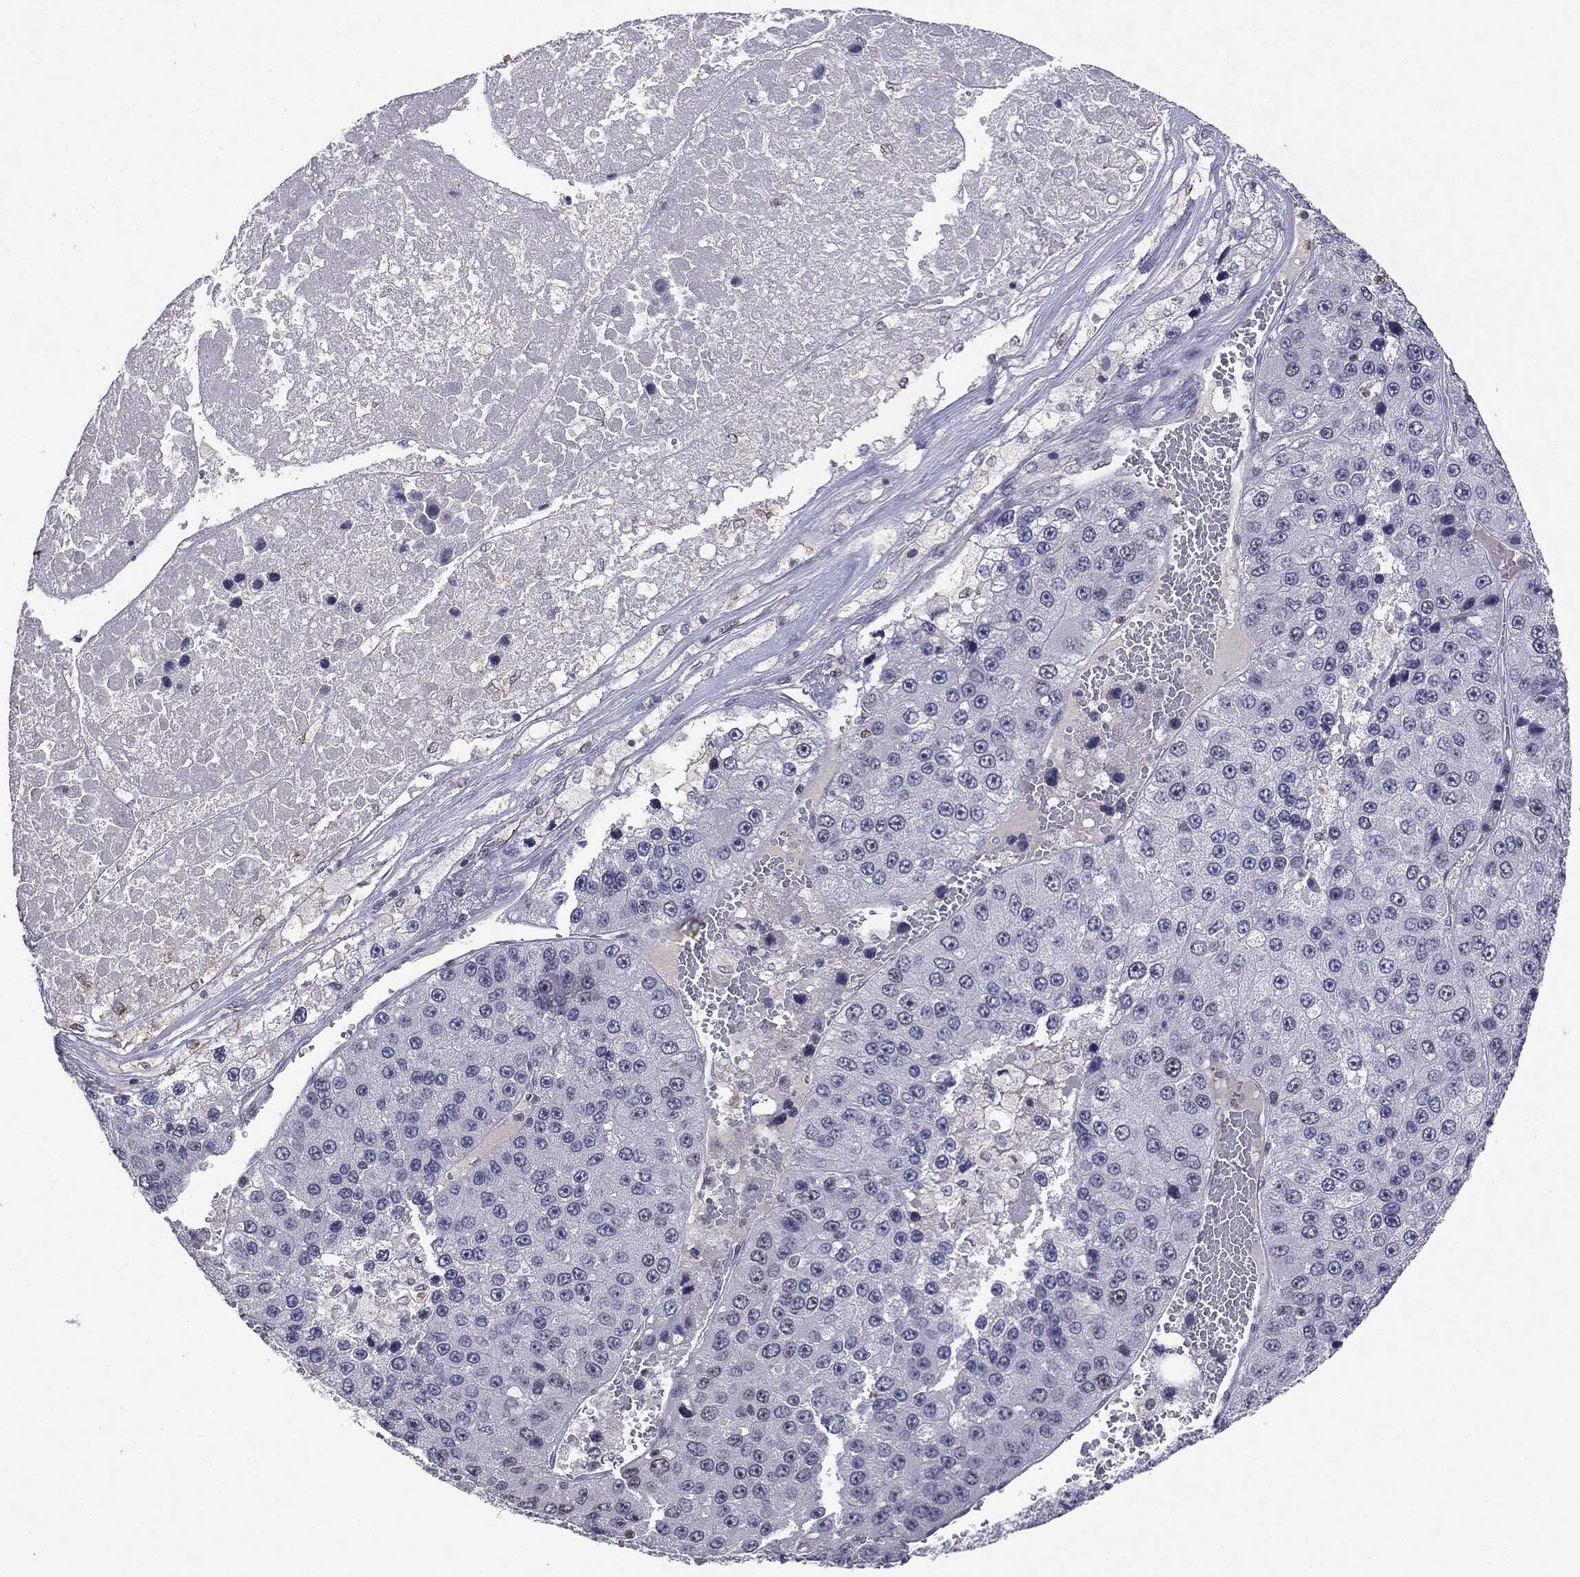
{"staining": {"intensity": "negative", "quantity": "none", "location": "none"}, "tissue": "liver cancer", "cell_type": "Tumor cells", "image_type": "cancer", "snomed": [{"axis": "morphology", "description": "Carcinoma, Hepatocellular, NOS"}, {"axis": "topography", "description": "Liver"}], "caption": "Hepatocellular carcinoma (liver) was stained to show a protein in brown. There is no significant expression in tumor cells.", "gene": "KIF2C", "patient": {"sex": "female", "age": 73}}